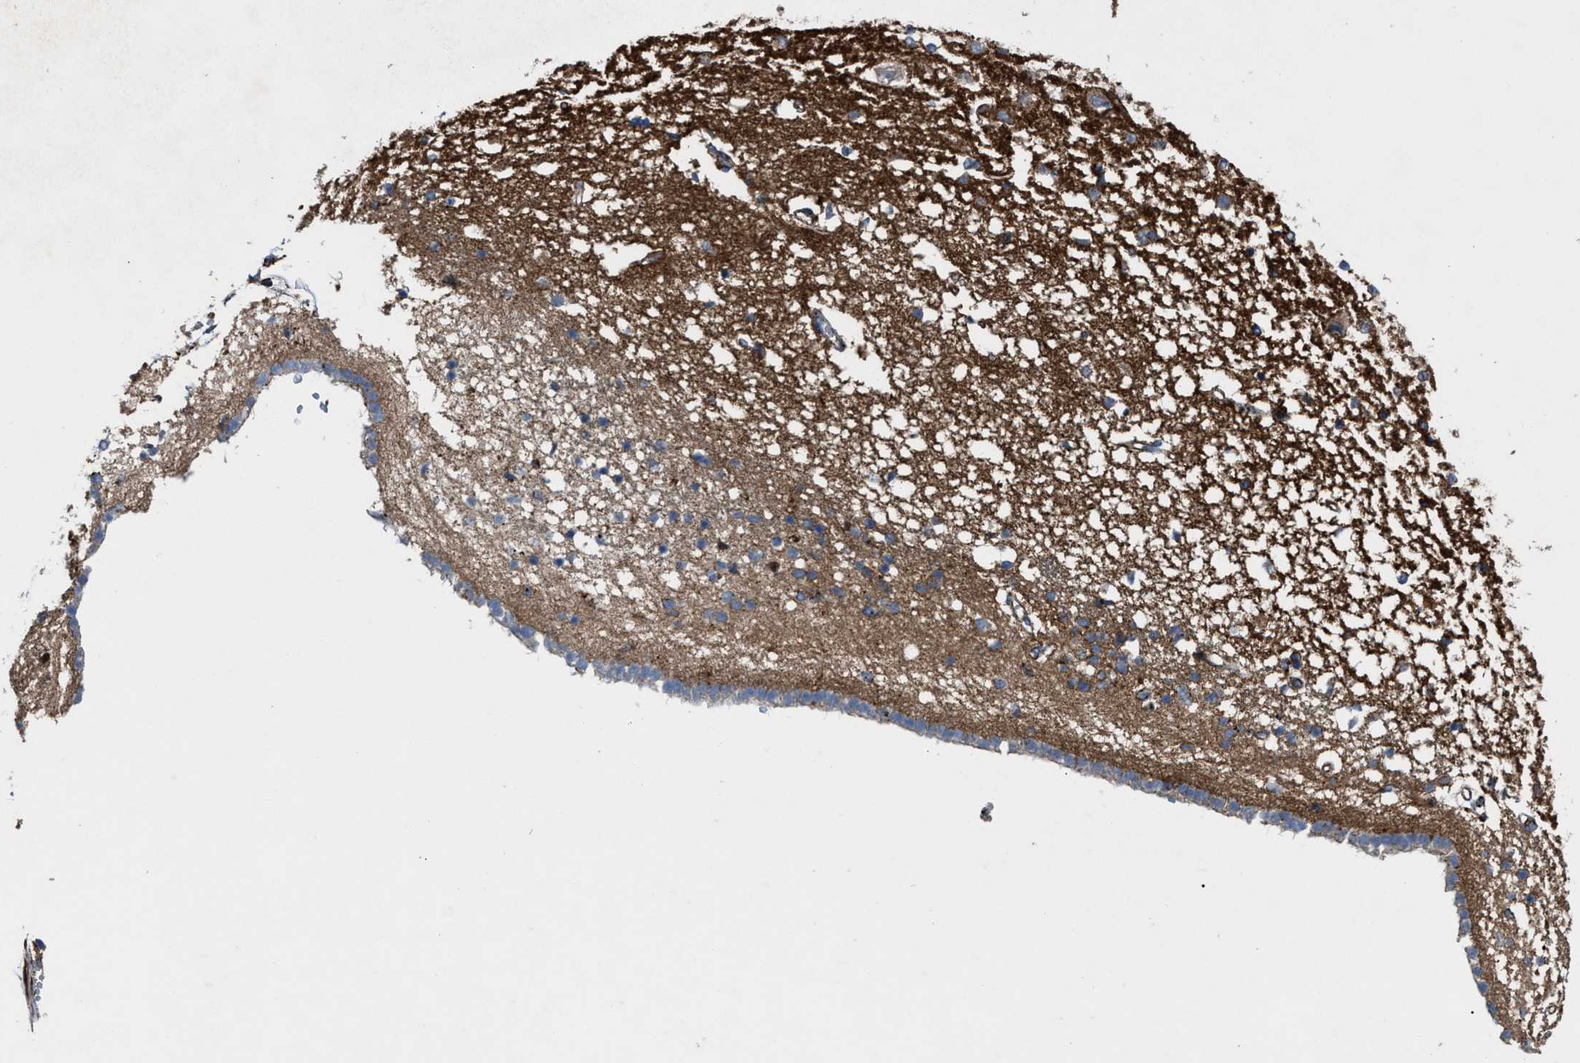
{"staining": {"intensity": "weak", "quantity": "<25%", "location": "cytoplasmic/membranous"}, "tissue": "caudate", "cell_type": "Glial cells", "image_type": "normal", "snomed": [{"axis": "morphology", "description": "Normal tissue, NOS"}, {"axis": "topography", "description": "Lateral ventricle wall"}], "caption": "A histopathology image of caudate stained for a protein reveals no brown staining in glial cells. (DAB IHC with hematoxylin counter stain).", "gene": "AGPAT2", "patient": {"sex": "male", "age": 45}}